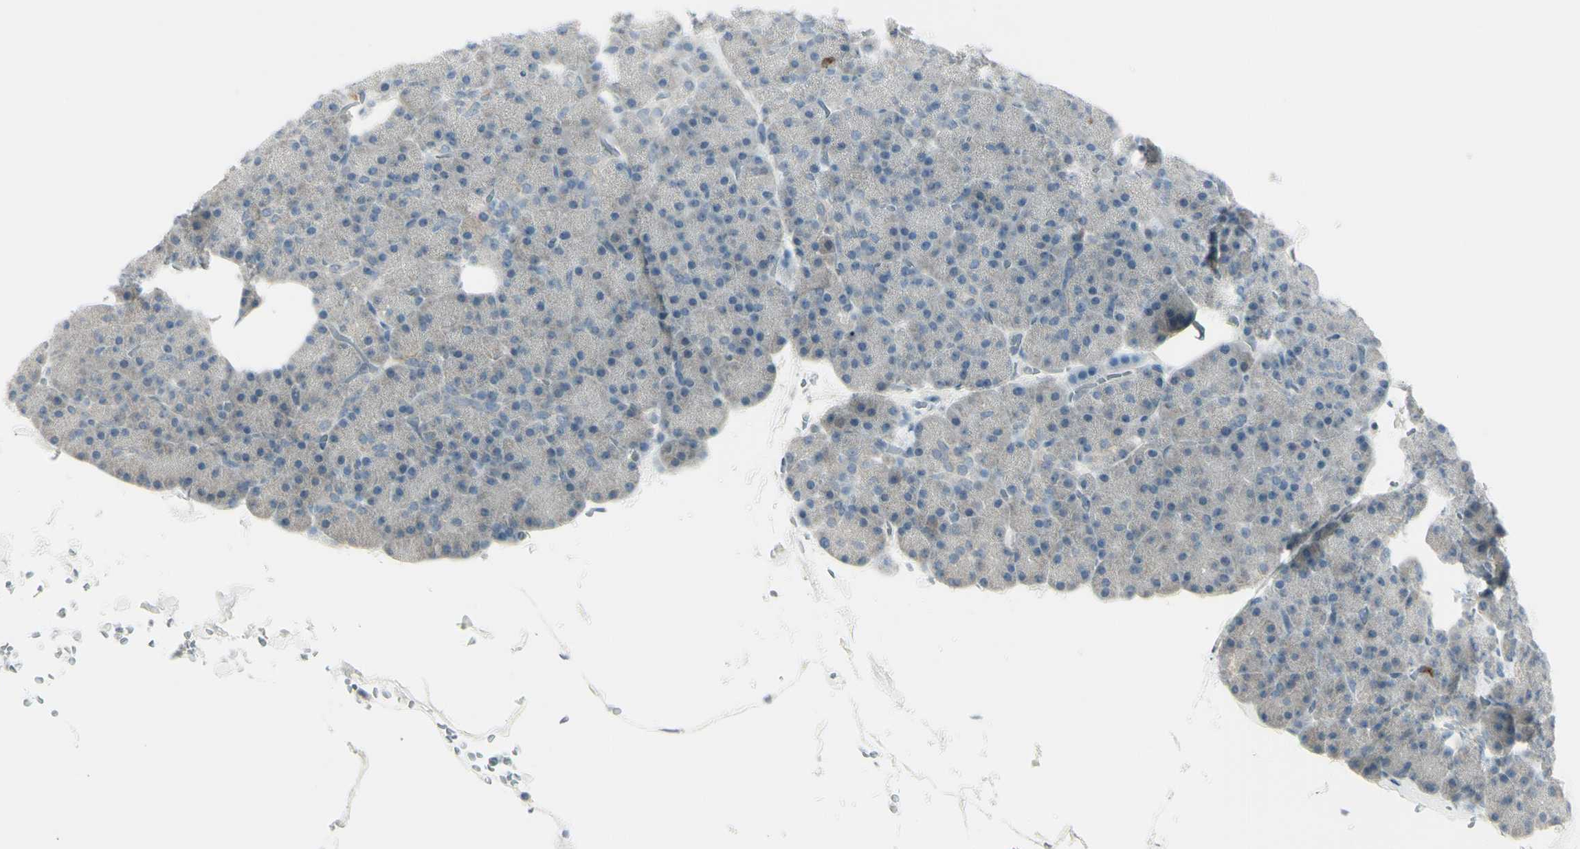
{"staining": {"intensity": "negative", "quantity": "none", "location": "none"}, "tissue": "pancreas", "cell_type": "Exocrine glandular cells", "image_type": "normal", "snomed": [{"axis": "morphology", "description": "Normal tissue, NOS"}, {"axis": "topography", "description": "Pancreas"}], "caption": "A high-resolution micrograph shows immunohistochemistry staining of benign pancreas, which demonstrates no significant staining in exocrine glandular cells. (DAB immunohistochemistry with hematoxylin counter stain).", "gene": "SH3GL2", "patient": {"sex": "female", "age": 35}}